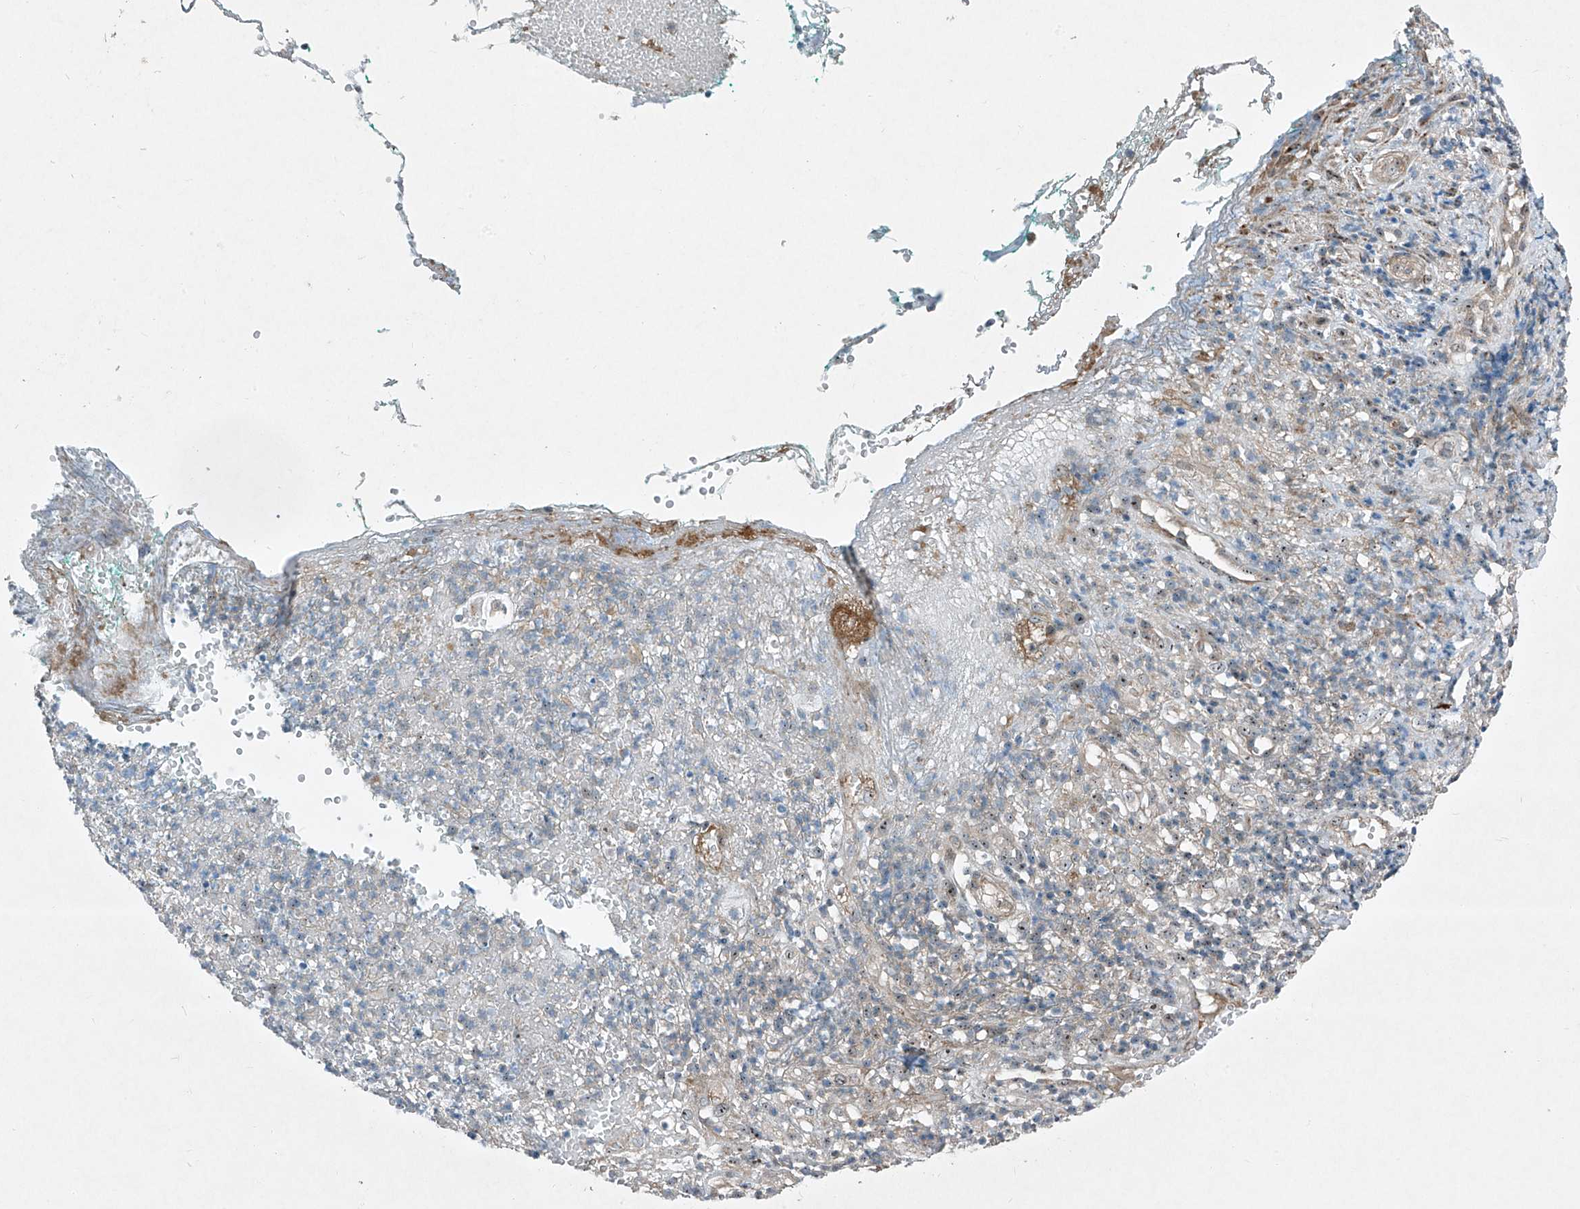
{"staining": {"intensity": "negative", "quantity": "none", "location": "none"}, "tissue": "adipose tissue", "cell_type": "Adipocytes", "image_type": "normal", "snomed": [{"axis": "morphology", "description": "Normal tissue, NOS"}, {"axis": "morphology", "description": "Basal cell carcinoma"}, {"axis": "topography", "description": "Cartilage tissue"}, {"axis": "topography", "description": "Nasopharynx"}, {"axis": "topography", "description": "Oral tissue"}], "caption": "Adipose tissue stained for a protein using immunohistochemistry (IHC) exhibits no staining adipocytes.", "gene": "PPCS", "patient": {"sex": "female", "age": 77}}